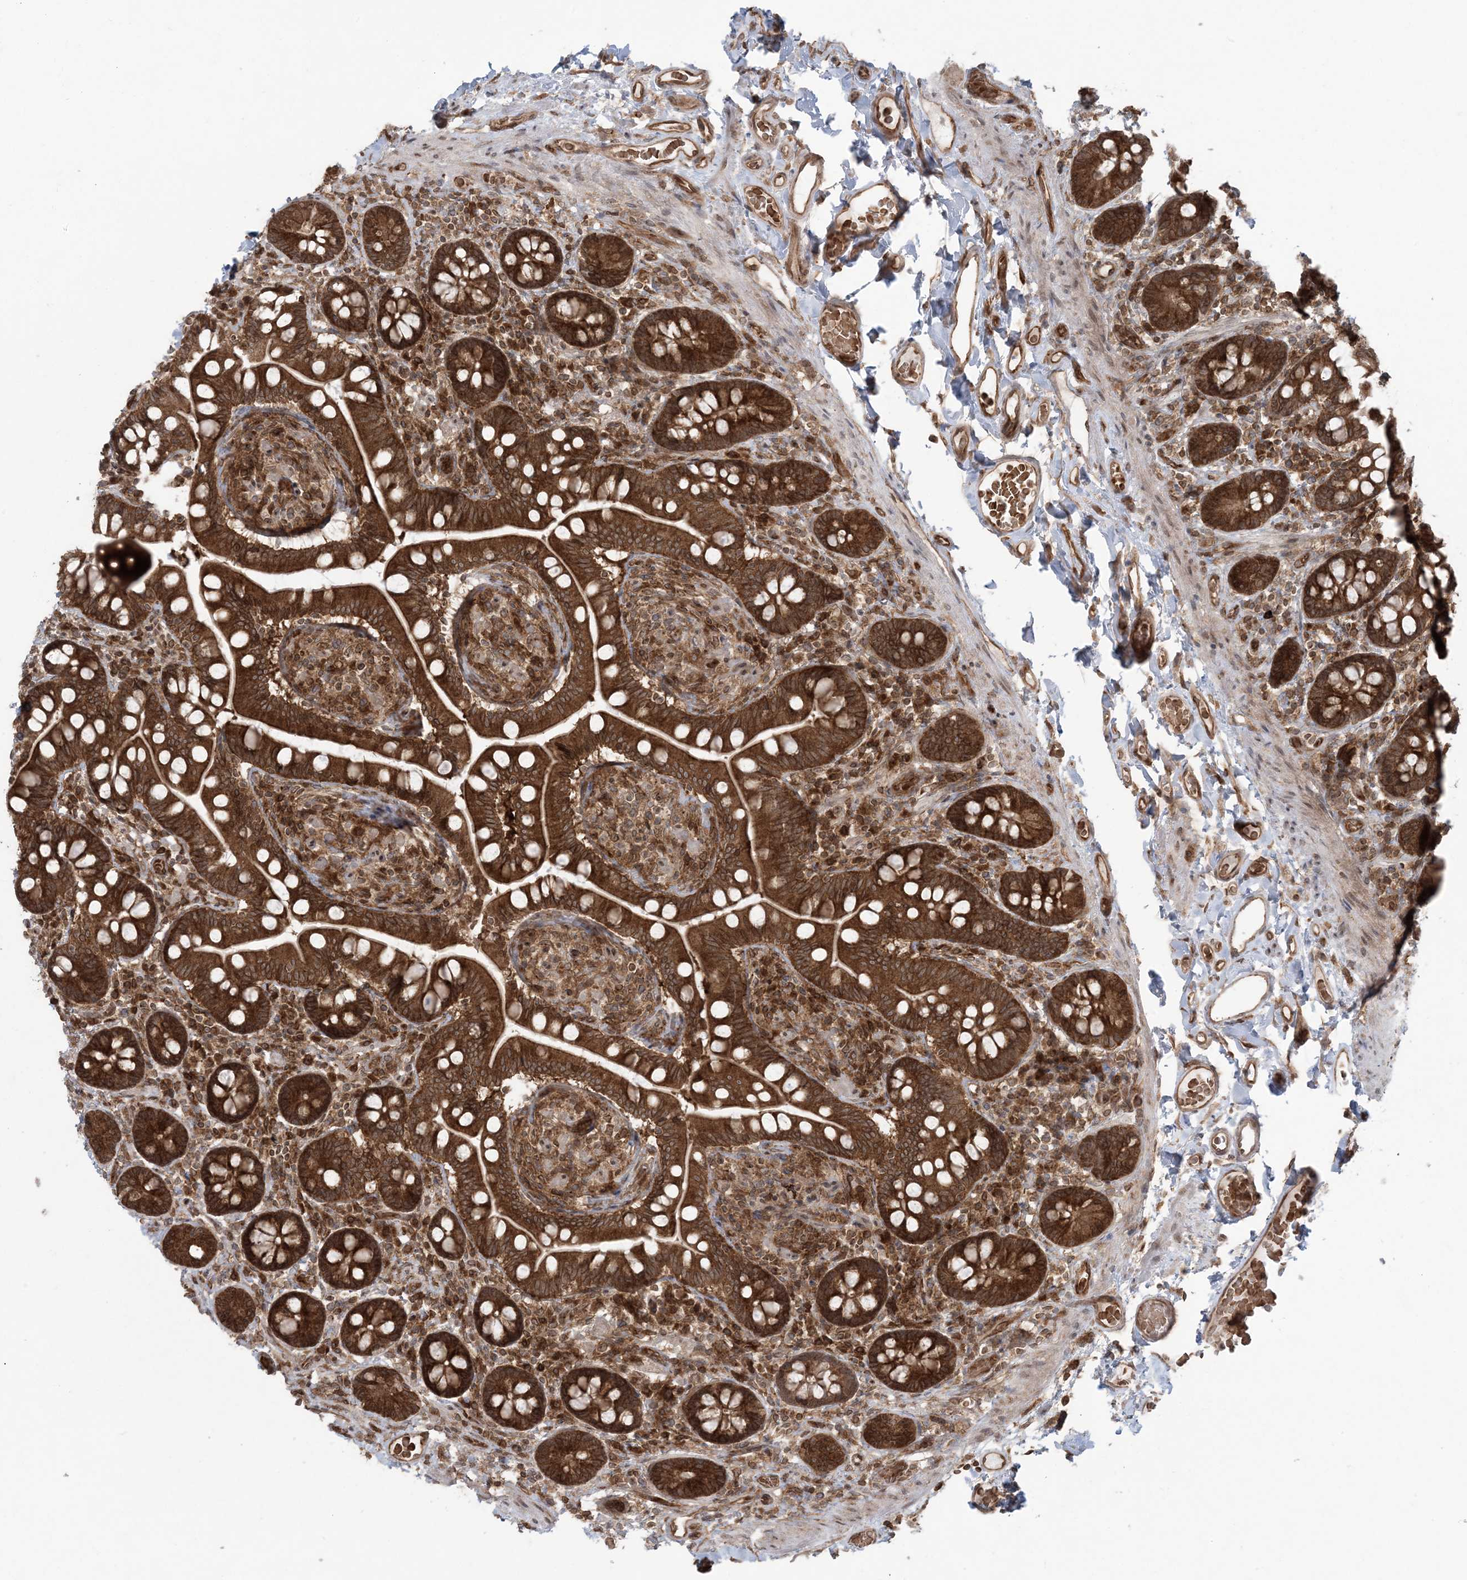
{"staining": {"intensity": "strong", "quantity": ">75%", "location": "cytoplasmic/membranous"}, "tissue": "small intestine", "cell_type": "Glandular cells", "image_type": "normal", "snomed": [{"axis": "morphology", "description": "Normal tissue, NOS"}, {"axis": "topography", "description": "Small intestine"}], "caption": "The micrograph demonstrates staining of normal small intestine, revealing strong cytoplasmic/membranous protein positivity (brown color) within glandular cells.", "gene": "DDX19B", "patient": {"sex": "female", "age": 64}}